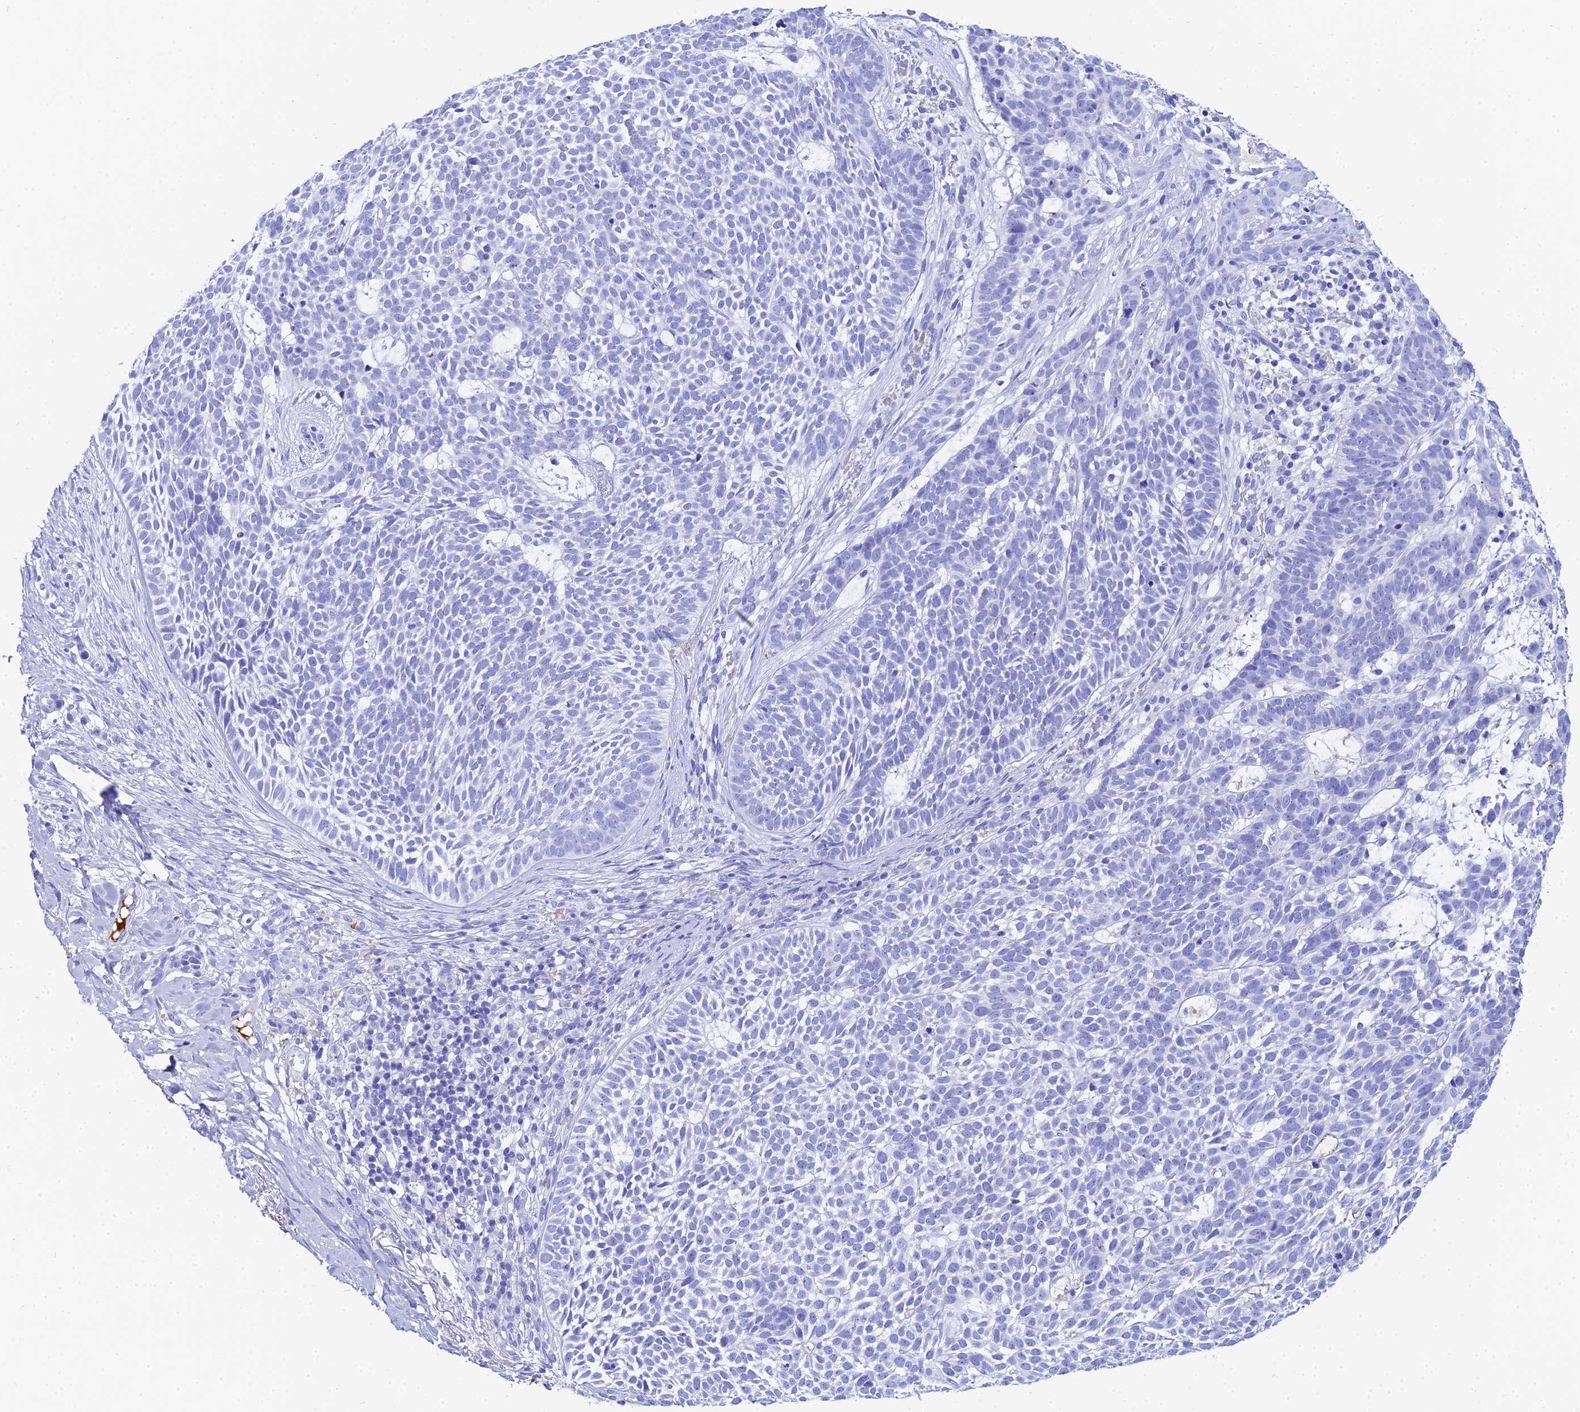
{"staining": {"intensity": "negative", "quantity": "none", "location": "none"}, "tissue": "skin cancer", "cell_type": "Tumor cells", "image_type": "cancer", "snomed": [{"axis": "morphology", "description": "Basal cell carcinoma"}, {"axis": "topography", "description": "Skin"}], "caption": "A photomicrograph of basal cell carcinoma (skin) stained for a protein displays no brown staining in tumor cells.", "gene": "CELA3A", "patient": {"sex": "female", "age": 78}}